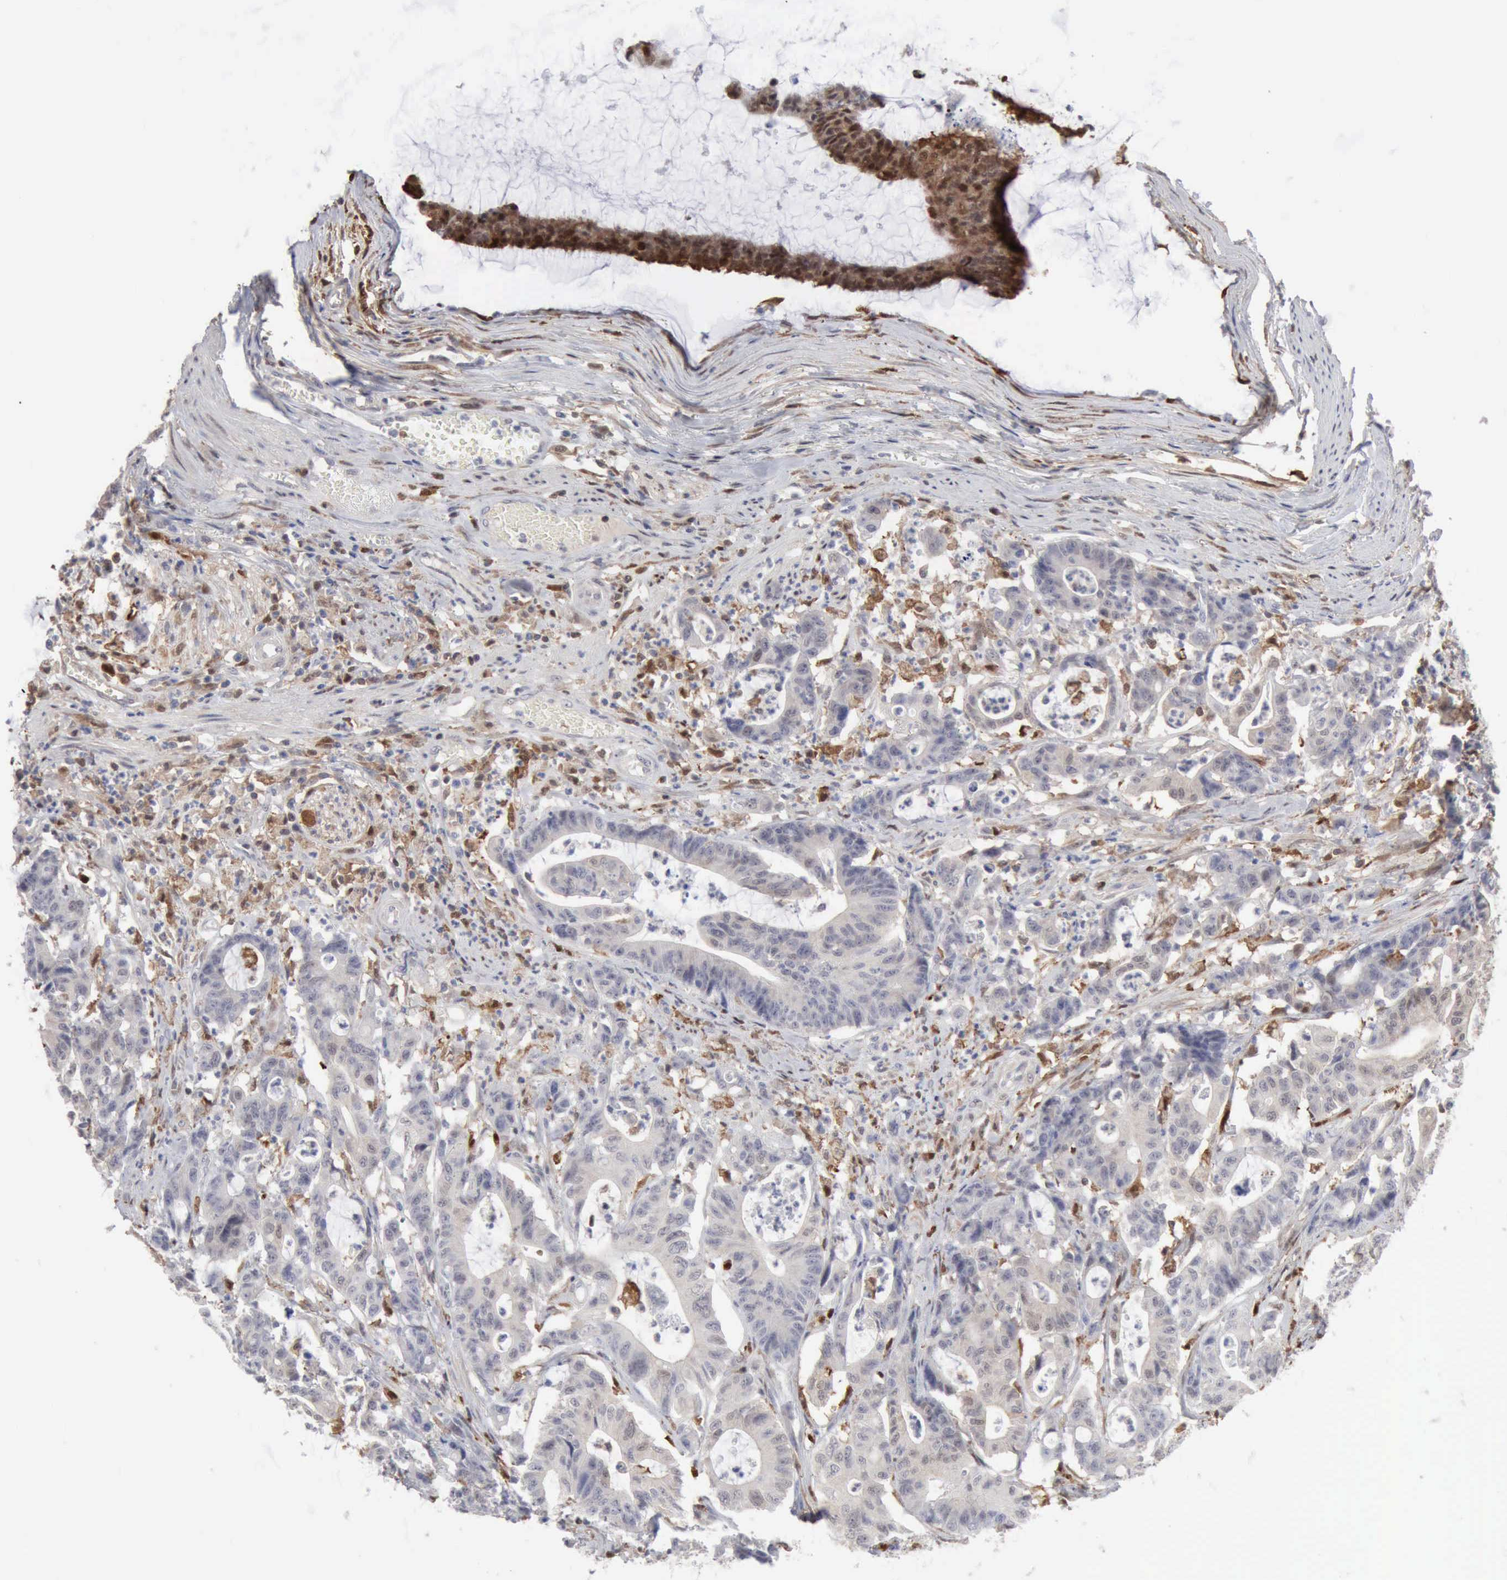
{"staining": {"intensity": "negative", "quantity": "none", "location": "none"}, "tissue": "colorectal cancer", "cell_type": "Tumor cells", "image_type": "cancer", "snomed": [{"axis": "morphology", "description": "Adenocarcinoma, NOS"}, {"axis": "topography", "description": "Colon"}], "caption": "Immunohistochemical staining of human colorectal adenocarcinoma exhibits no significant staining in tumor cells.", "gene": "STAT1", "patient": {"sex": "female", "age": 84}}